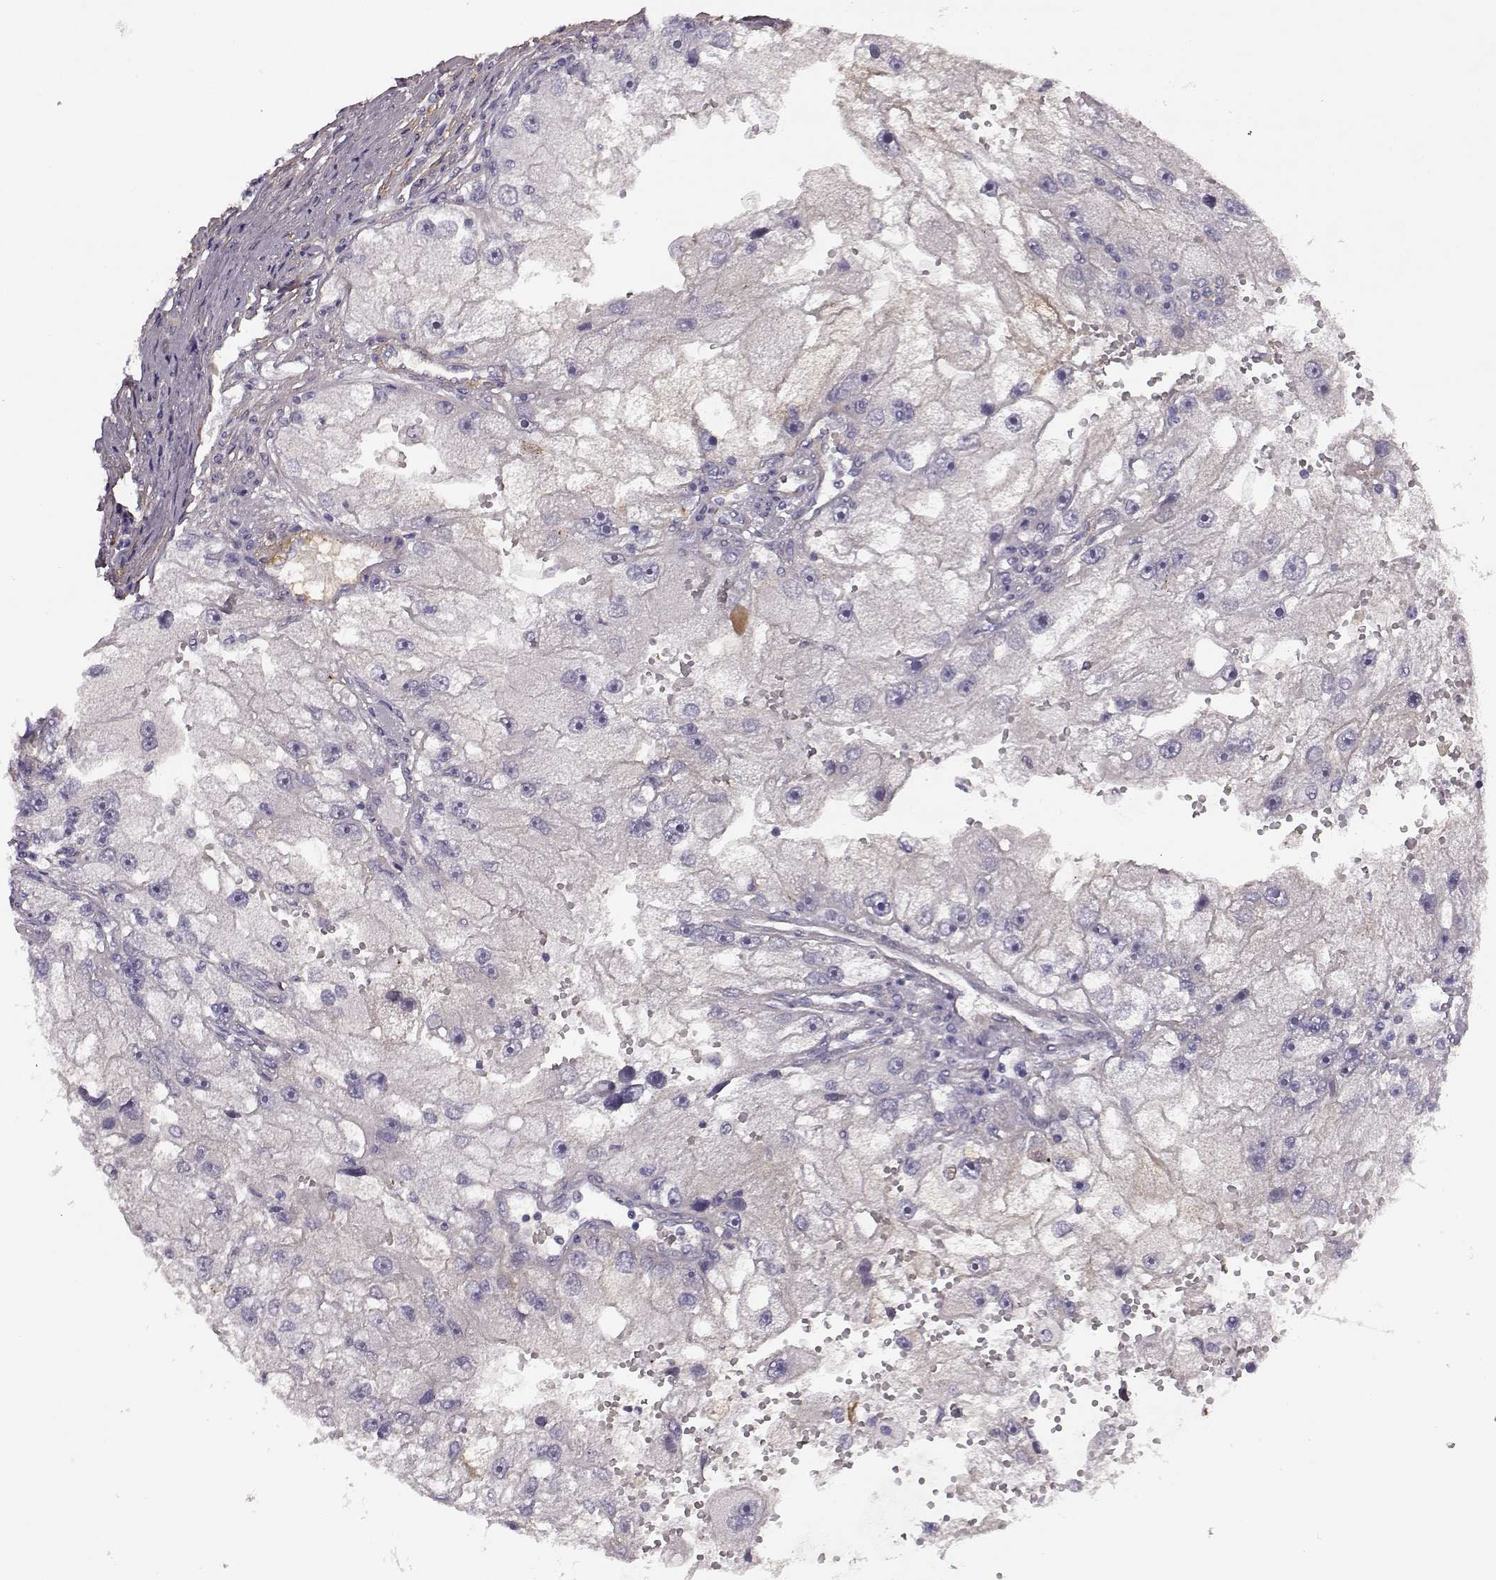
{"staining": {"intensity": "negative", "quantity": "none", "location": "none"}, "tissue": "renal cancer", "cell_type": "Tumor cells", "image_type": "cancer", "snomed": [{"axis": "morphology", "description": "Adenocarcinoma, NOS"}, {"axis": "topography", "description": "Kidney"}], "caption": "Immunohistochemistry histopathology image of neoplastic tissue: human renal cancer (adenocarcinoma) stained with DAB (3,3'-diaminobenzidine) displays no significant protein staining in tumor cells. Nuclei are stained in blue.", "gene": "TRIM69", "patient": {"sex": "male", "age": 63}}